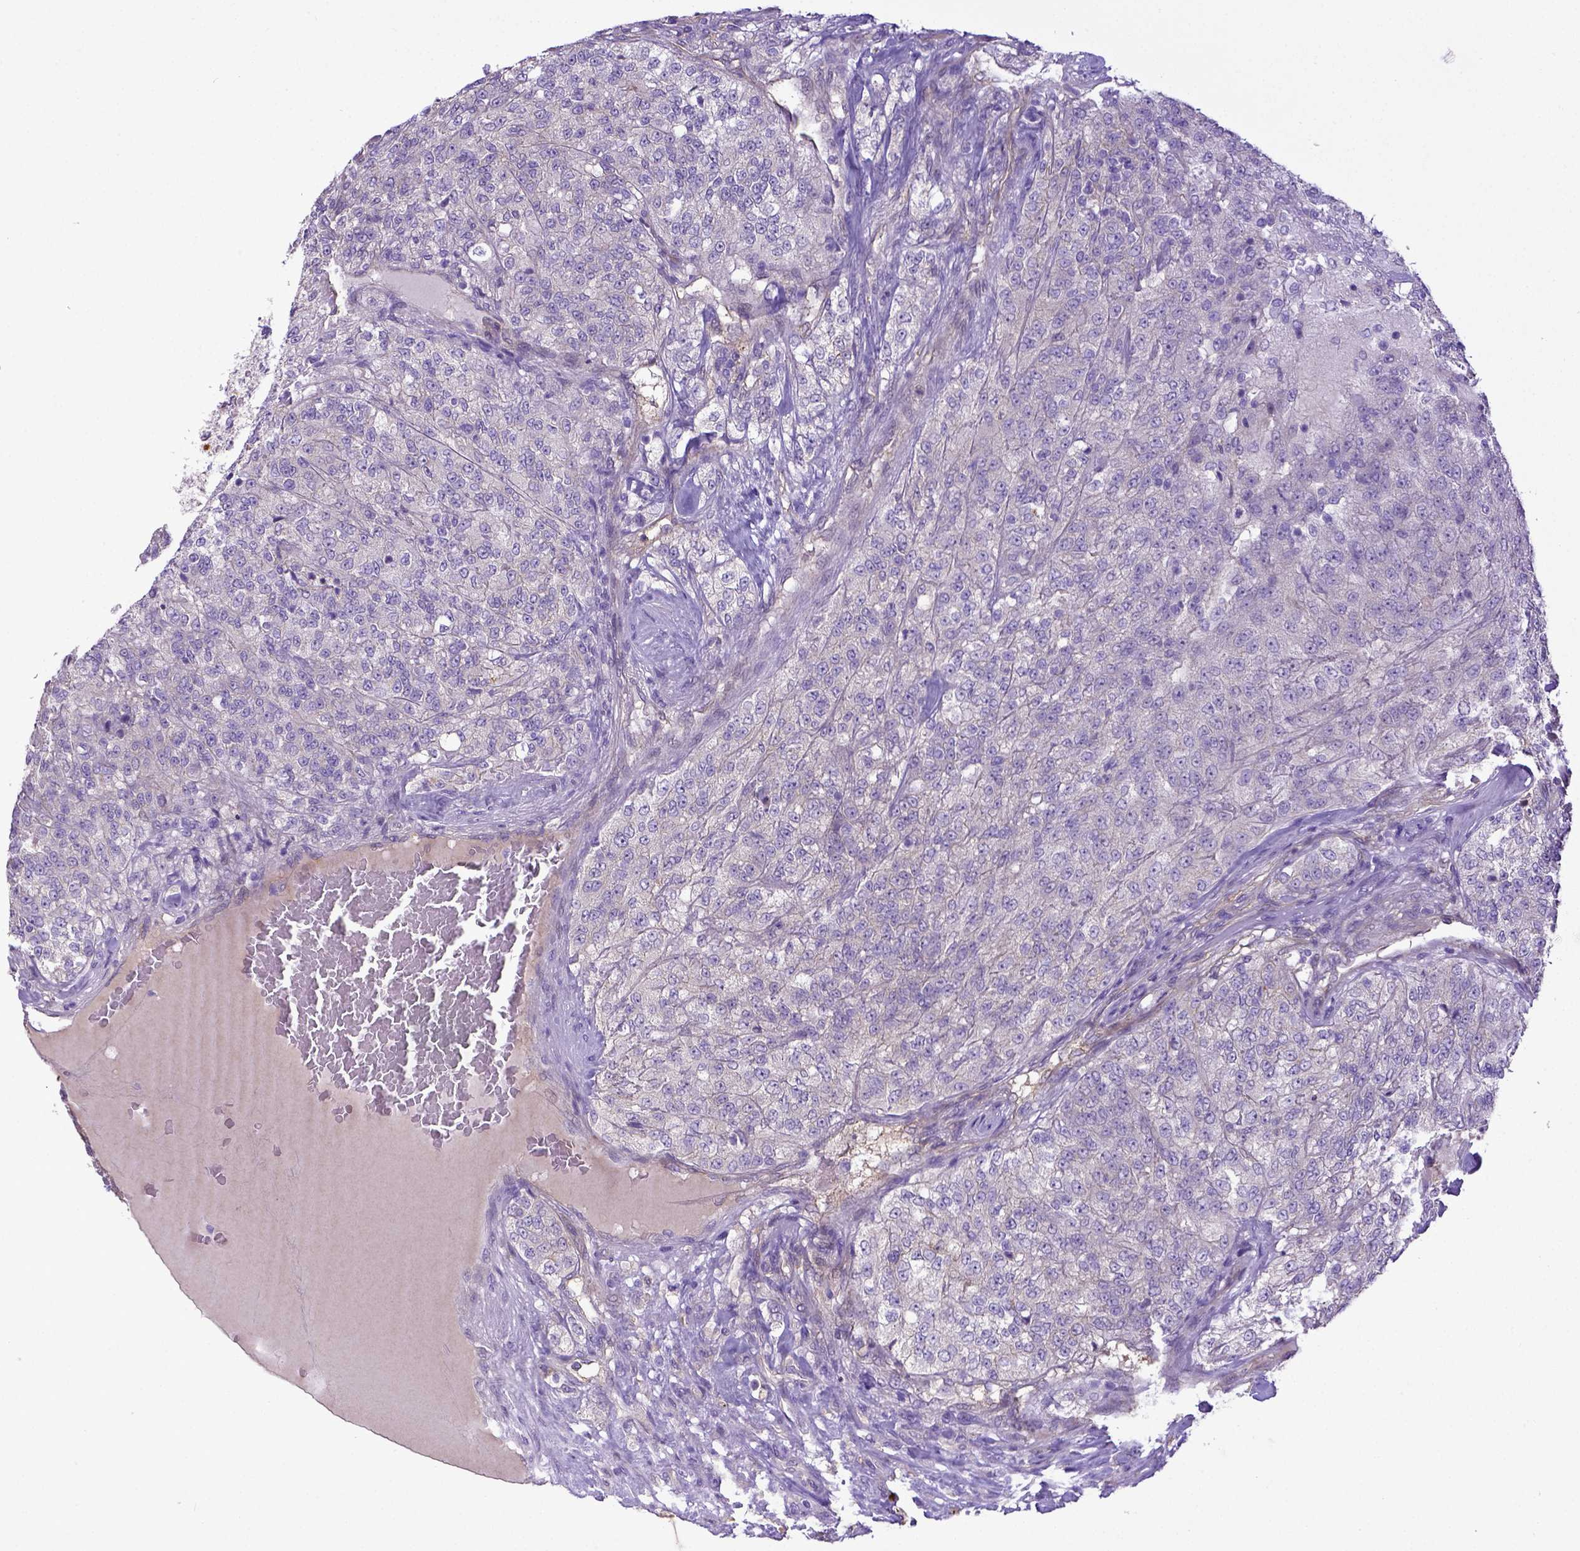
{"staining": {"intensity": "negative", "quantity": "none", "location": "none"}, "tissue": "renal cancer", "cell_type": "Tumor cells", "image_type": "cancer", "snomed": [{"axis": "morphology", "description": "Adenocarcinoma, NOS"}, {"axis": "topography", "description": "Kidney"}], "caption": "Immunohistochemistry (IHC) image of neoplastic tissue: human renal cancer stained with DAB (3,3'-diaminobenzidine) exhibits no significant protein expression in tumor cells.", "gene": "CD40", "patient": {"sex": "female", "age": 63}}